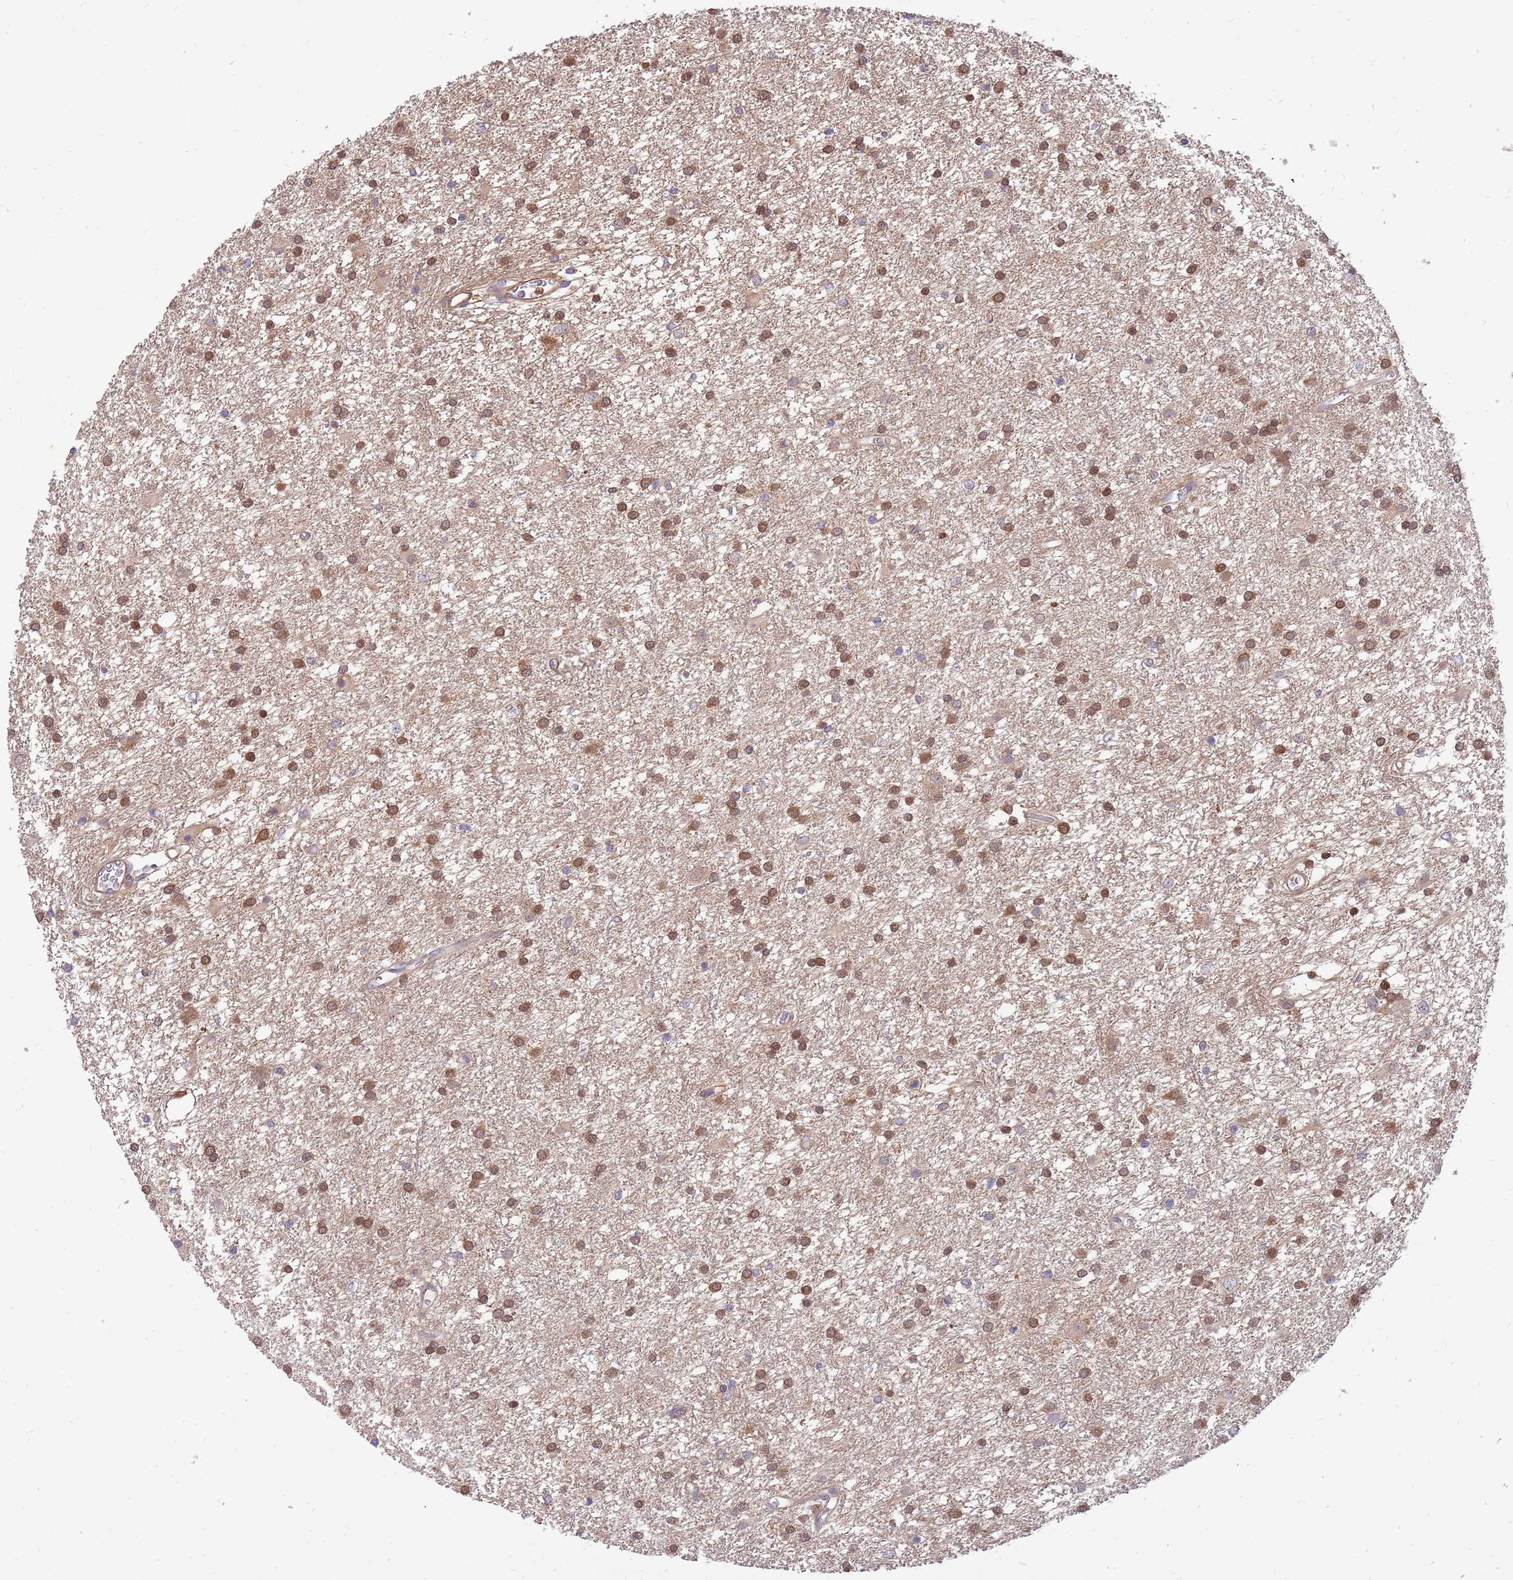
{"staining": {"intensity": "moderate", "quantity": ">75%", "location": "cytoplasmic/membranous"}, "tissue": "glioma", "cell_type": "Tumor cells", "image_type": "cancer", "snomed": [{"axis": "morphology", "description": "Glioma, malignant, High grade"}, {"axis": "topography", "description": "Brain"}], "caption": "Immunohistochemistry photomicrograph of human high-grade glioma (malignant) stained for a protein (brown), which shows medium levels of moderate cytoplasmic/membranous staining in approximately >75% of tumor cells.", "gene": "MVD", "patient": {"sex": "female", "age": 50}}